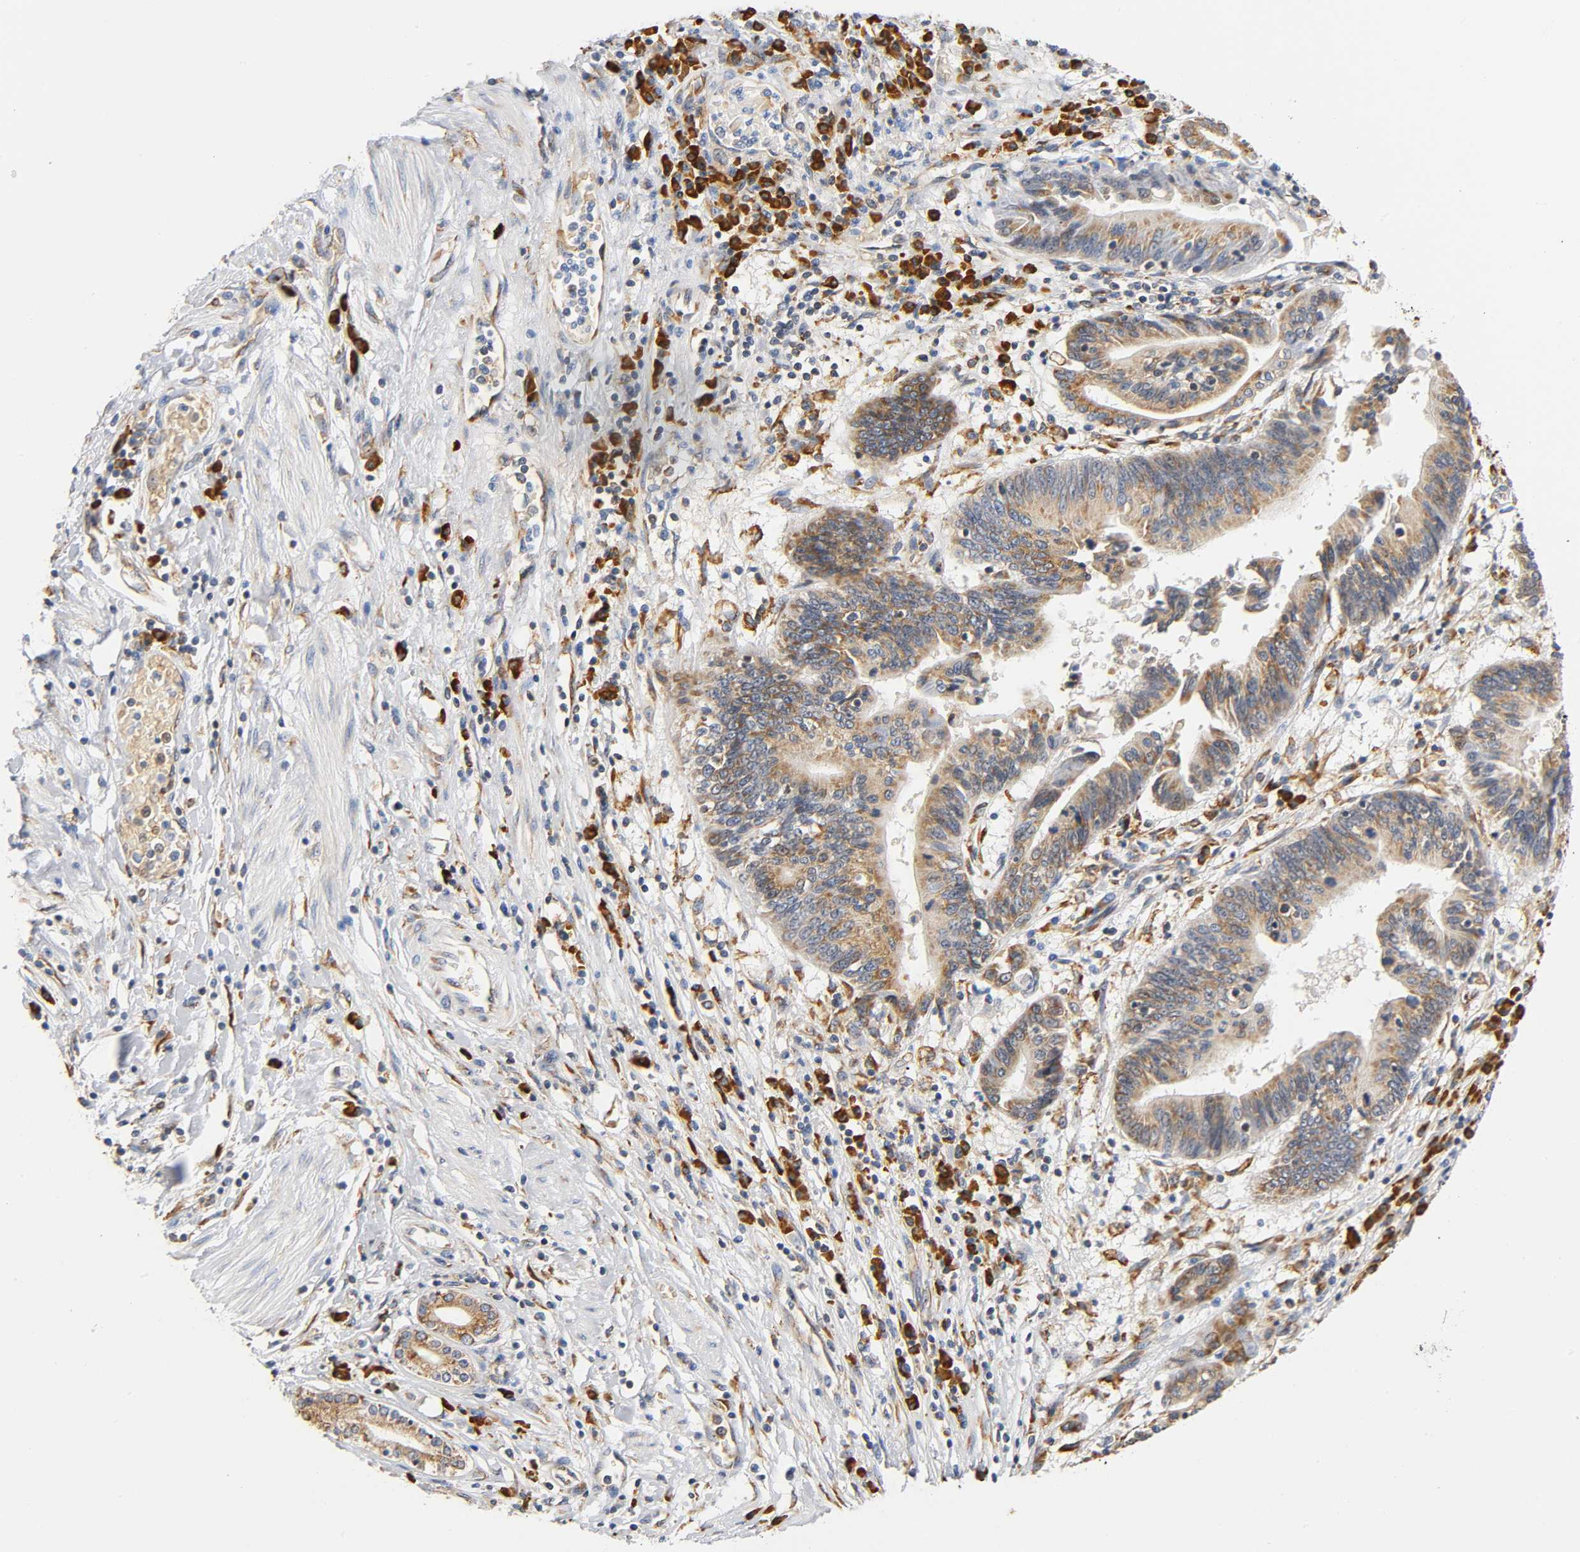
{"staining": {"intensity": "moderate", "quantity": ">75%", "location": "cytoplasmic/membranous"}, "tissue": "pancreatic cancer", "cell_type": "Tumor cells", "image_type": "cancer", "snomed": [{"axis": "morphology", "description": "Adenocarcinoma, NOS"}, {"axis": "topography", "description": "Pancreas"}], "caption": "IHC staining of adenocarcinoma (pancreatic), which reveals medium levels of moderate cytoplasmic/membranous staining in about >75% of tumor cells indicating moderate cytoplasmic/membranous protein positivity. The staining was performed using DAB (brown) for protein detection and nuclei were counterstained in hematoxylin (blue).", "gene": "UCKL1", "patient": {"sex": "female", "age": 48}}